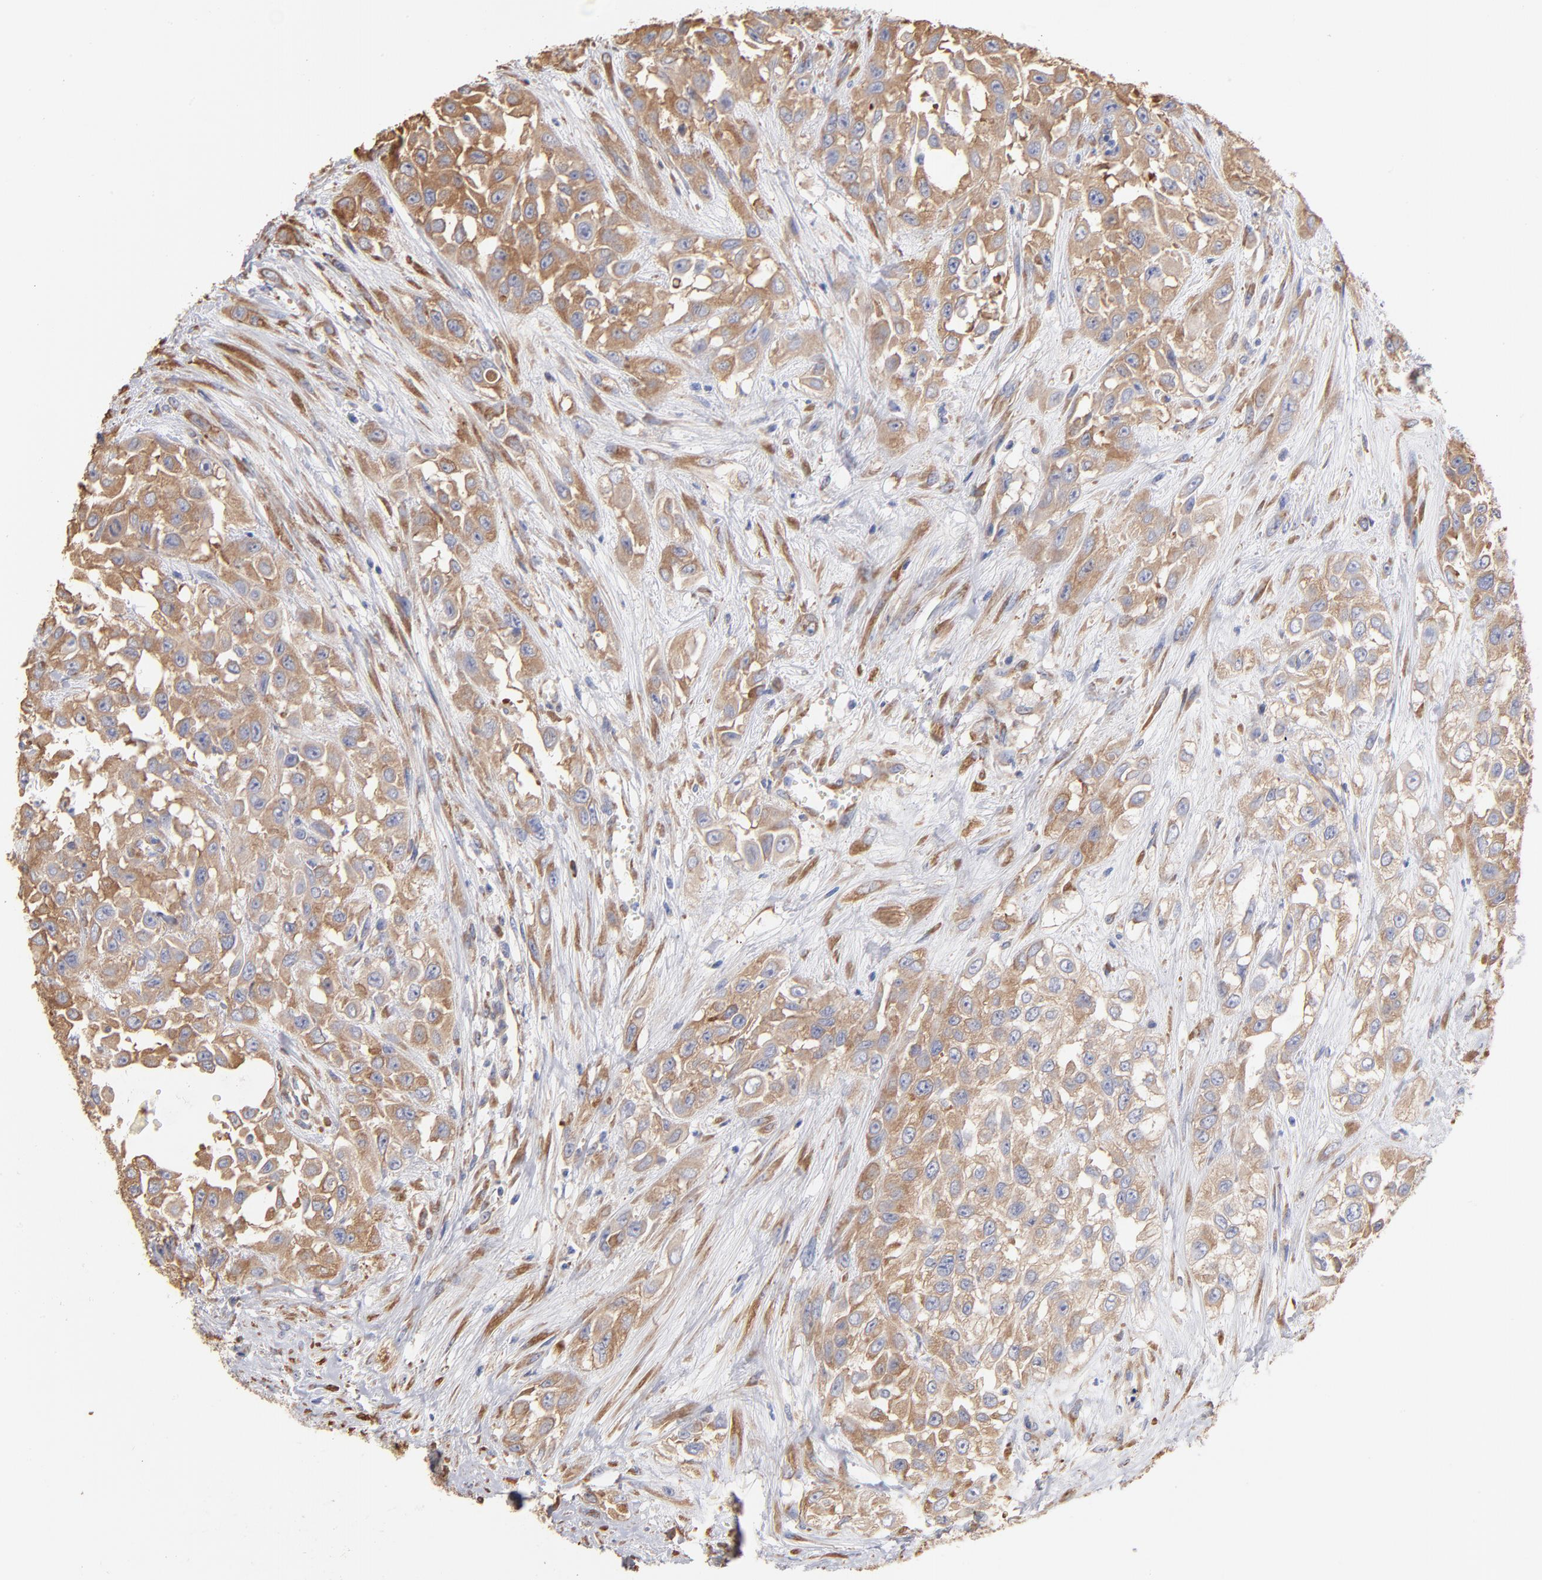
{"staining": {"intensity": "moderate", "quantity": ">75%", "location": "cytoplasmic/membranous"}, "tissue": "urothelial cancer", "cell_type": "Tumor cells", "image_type": "cancer", "snomed": [{"axis": "morphology", "description": "Urothelial carcinoma, High grade"}, {"axis": "topography", "description": "Urinary bladder"}], "caption": "Protein expression by immunohistochemistry (IHC) demonstrates moderate cytoplasmic/membranous positivity in about >75% of tumor cells in urothelial carcinoma (high-grade).", "gene": "RPL9", "patient": {"sex": "male", "age": 57}}